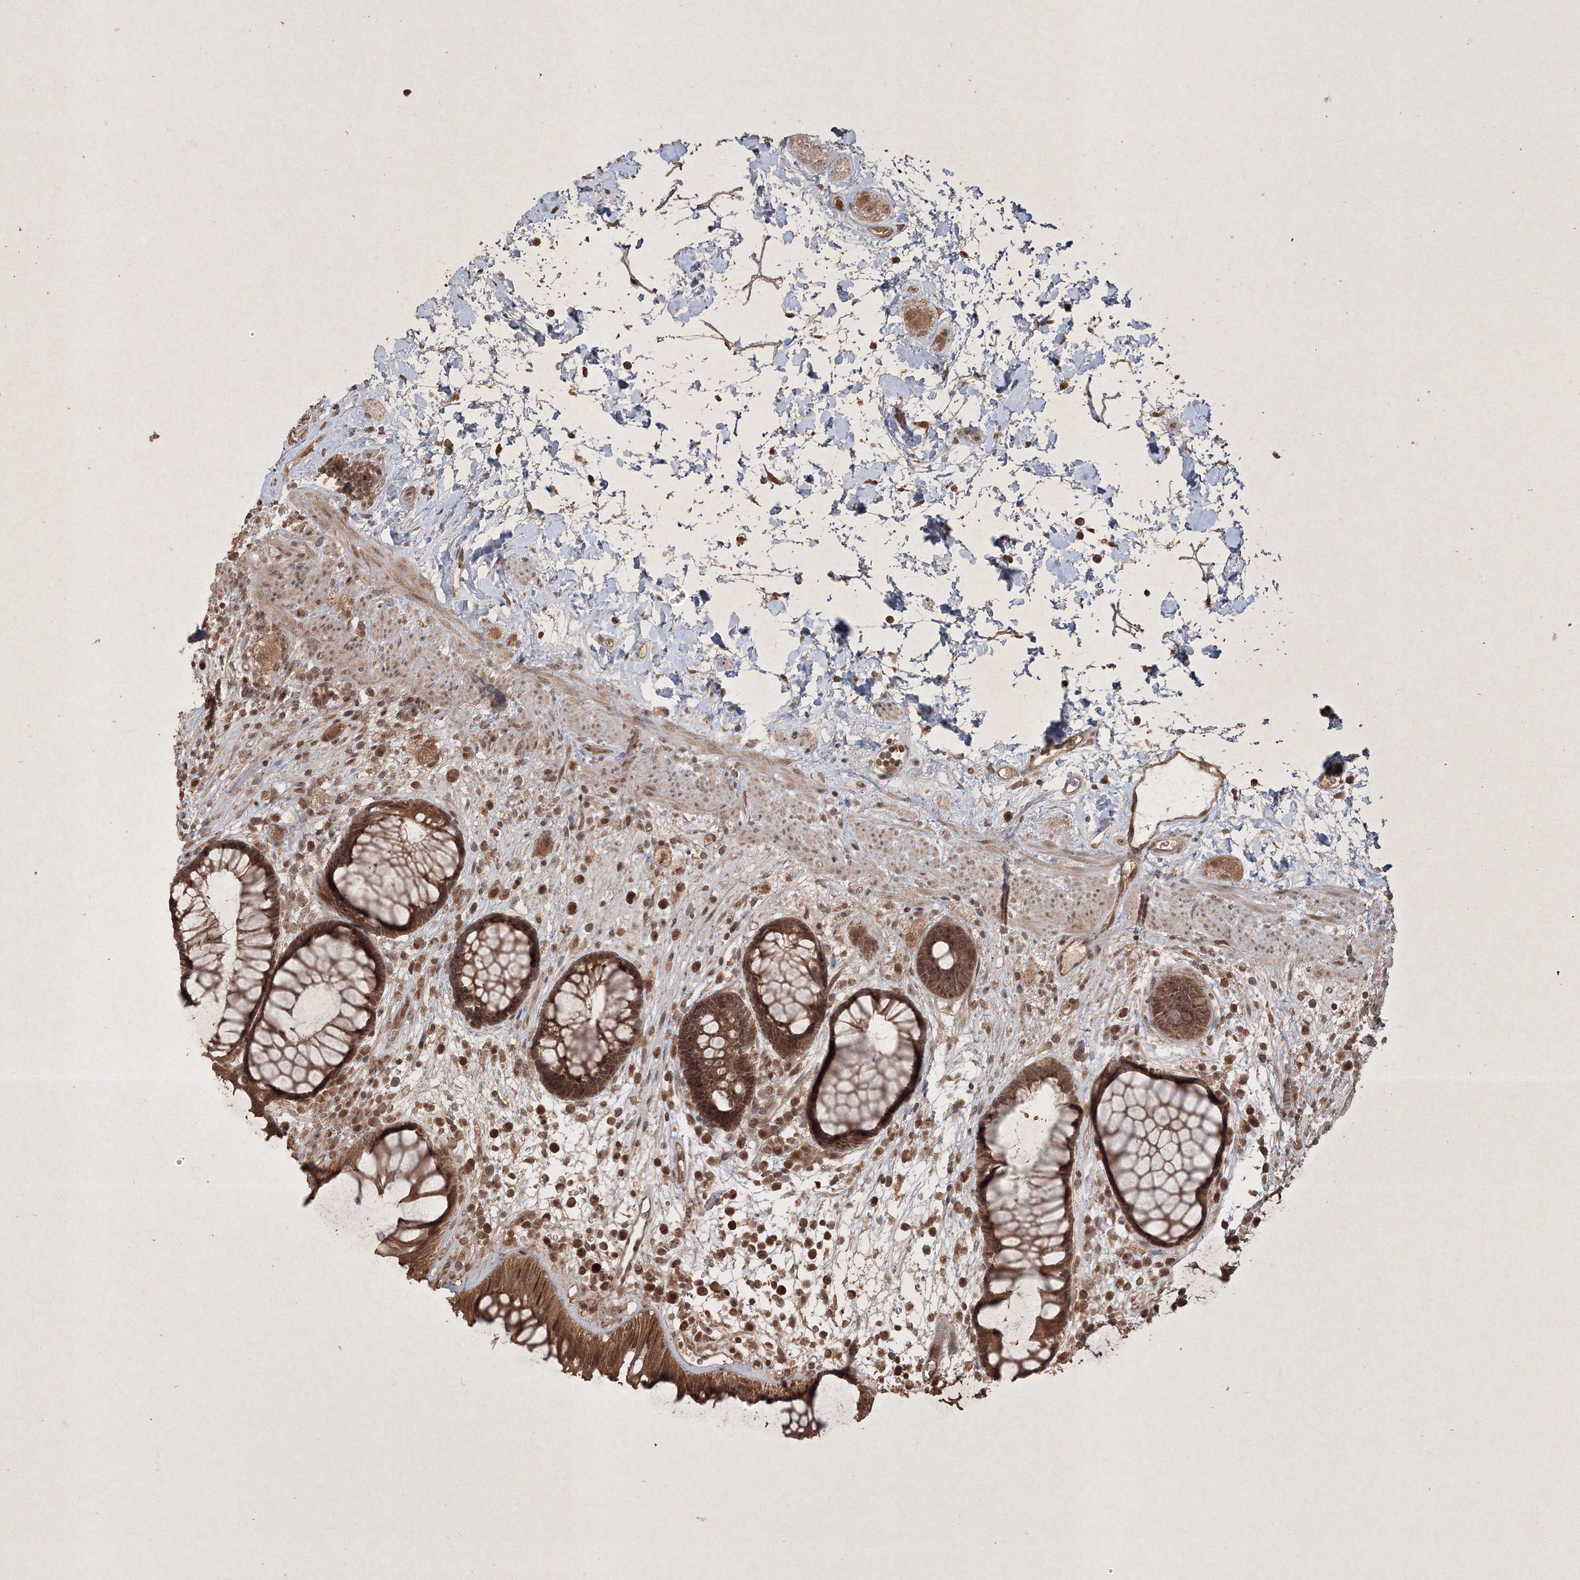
{"staining": {"intensity": "moderate", "quantity": ">75%", "location": "cytoplasmic/membranous,nuclear"}, "tissue": "rectum", "cell_type": "Glandular cells", "image_type": "normal", "snomed": [{"axis": "morphology", "description": "Normal tissue, NOS"}, {"axis": "topography", "description": "Rectum"}], "caption": "Rectum stained with immunohistochemistry reveals moderate cytoplasmic/membranous,nuclear staining in approximately >75% of glandular cells. The protein of interest is stained brown, and the nuclei are stained in blue (DAB IHC with brightfield microscopy, high magnification).", "gene": "PELI3", "patient": {"sex": "male", "age": 51}}